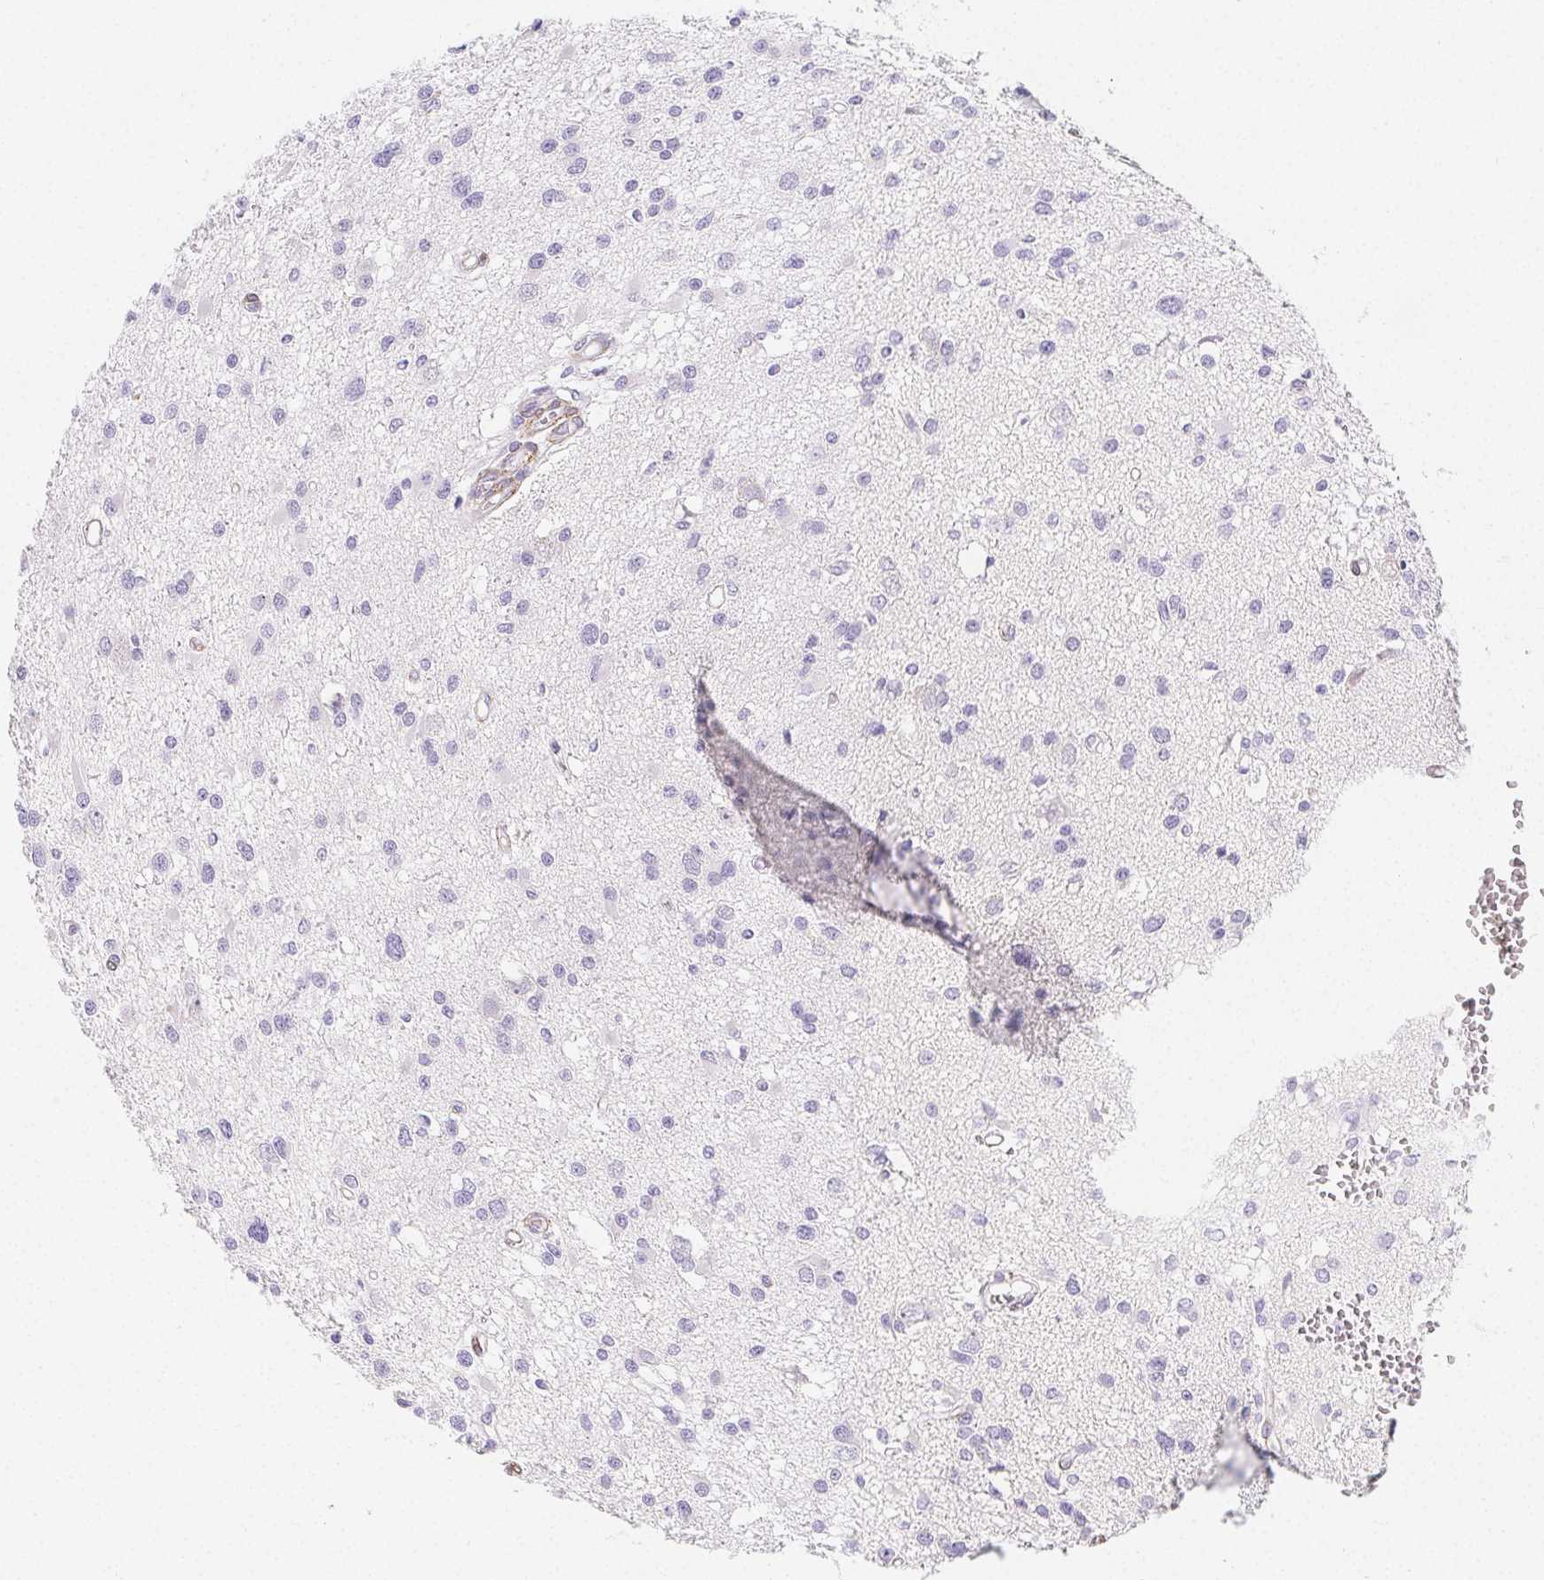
{"staining": {"intensity": "negative", "quantity": "none", "location": "none"}, "tissue": "glioma", "cell_type": "Tumor cells", "image_type": "cancer", "snomed": [{"axis": "morphology", "description": "Glioma, malignant, High grade"}, {"axis": "topography", "description": "Brain"}], "caption": "This is an IHC micrograph of human glioma. There is no expression in tumor cells.", "gene": "HRC", "patient": {"sex": "male", "age": 54}}